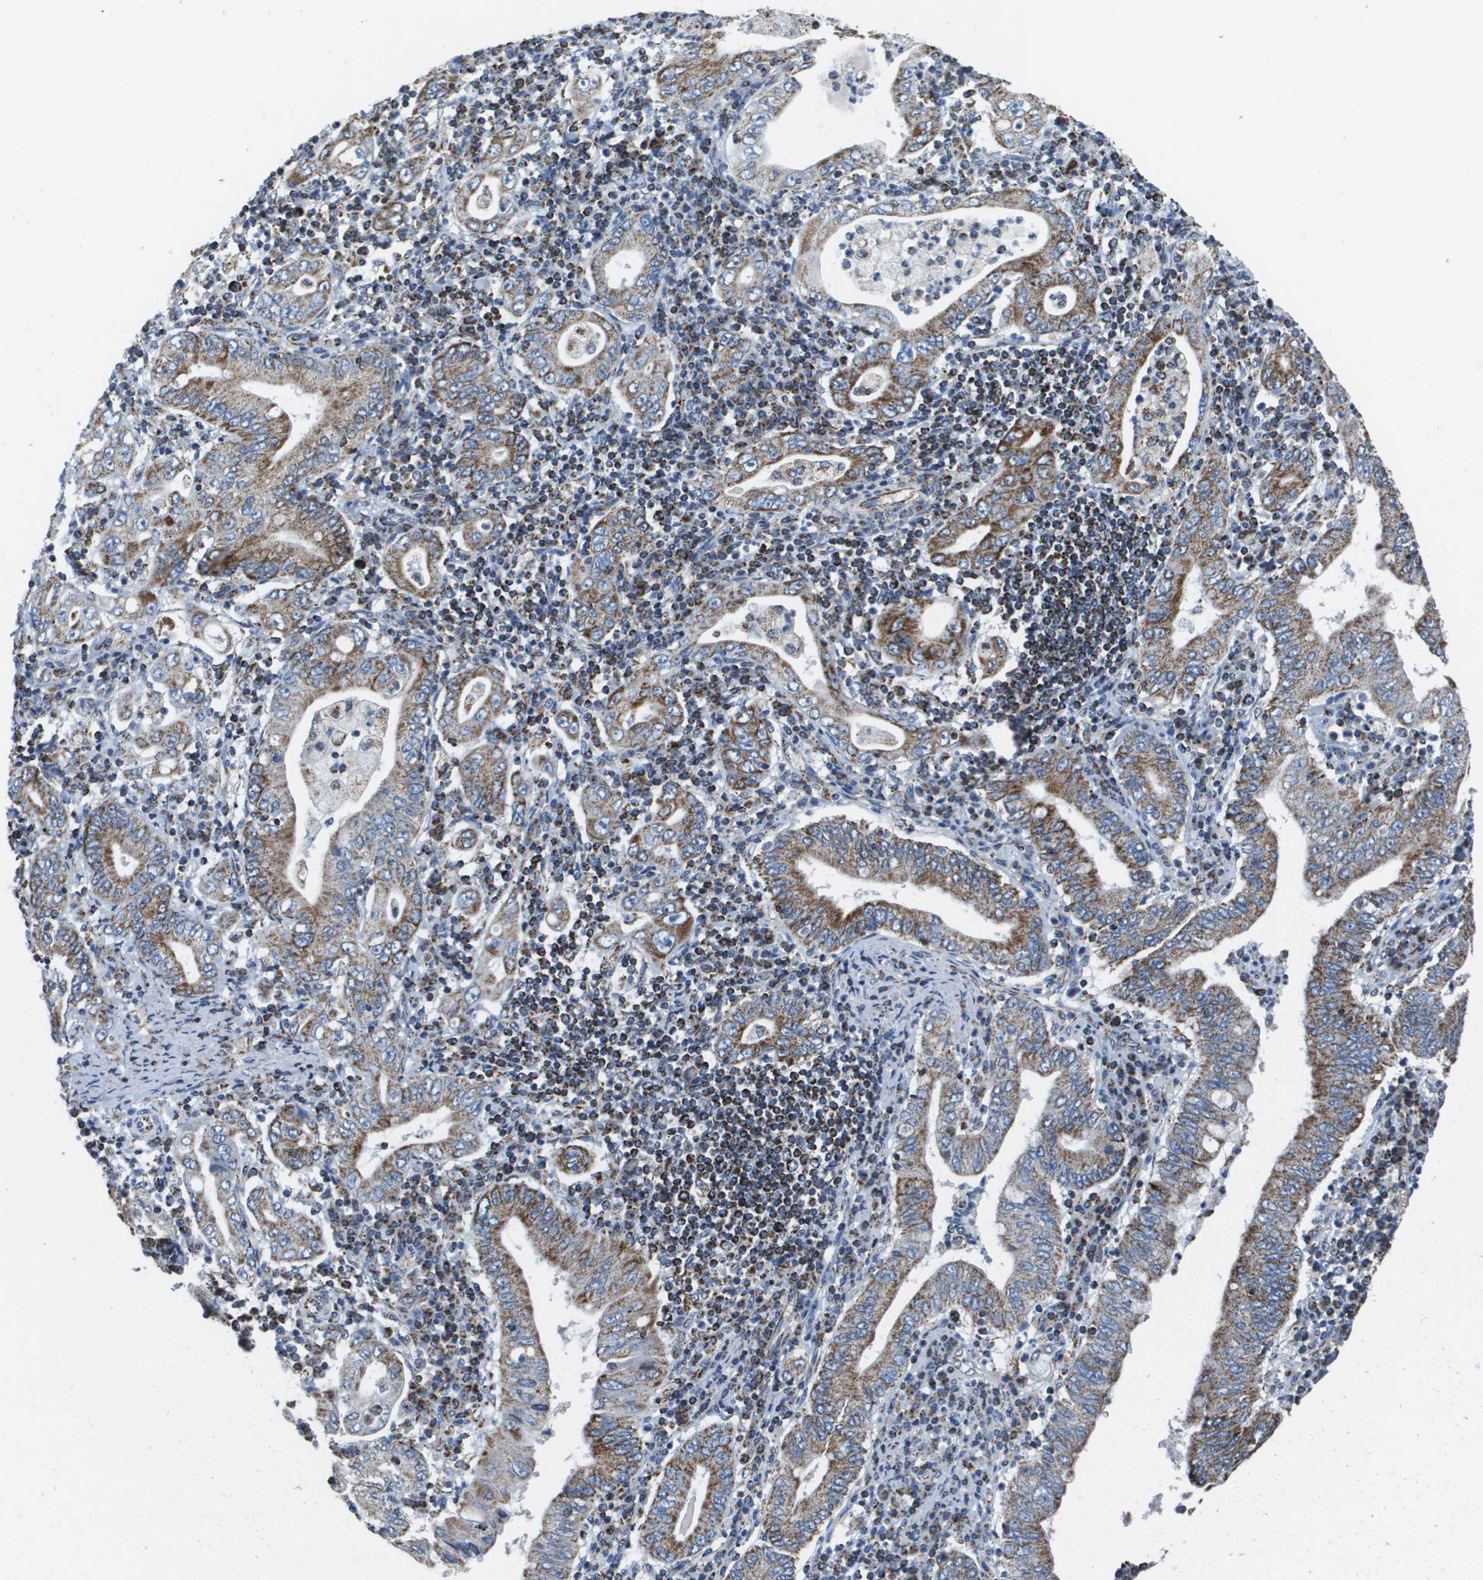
{"staining": {"intensity": "strong", "quantity": ">75%", "location": "cytoplasmic/membranous"}, "tissue": "stomach cancer", "cell_type": "Tumor cells", "image_type": "cancer", "snomed": [{"axis": "morphology", "description": "Normal tissue, NOS"}, {"axis": "morphology", "description": "Adenocarcinoma, NOS"}, {"axis": "topography", "description": "Esophagus"}, {"axis": "topography", "description": "Stomach, upper"}, {"axis": "topography", "description": "Peripheral nerve tissue"}], "caption": "DAB (3,3'-diaminobenzidine) immunohistochemical staining of human stomach cancer exhibits strong cytoplasmic/membranous protein positivity in about >75% of tumor cells.", "gene": "ATP5F1B", "patient": {"sex": "male", "age": 62}}